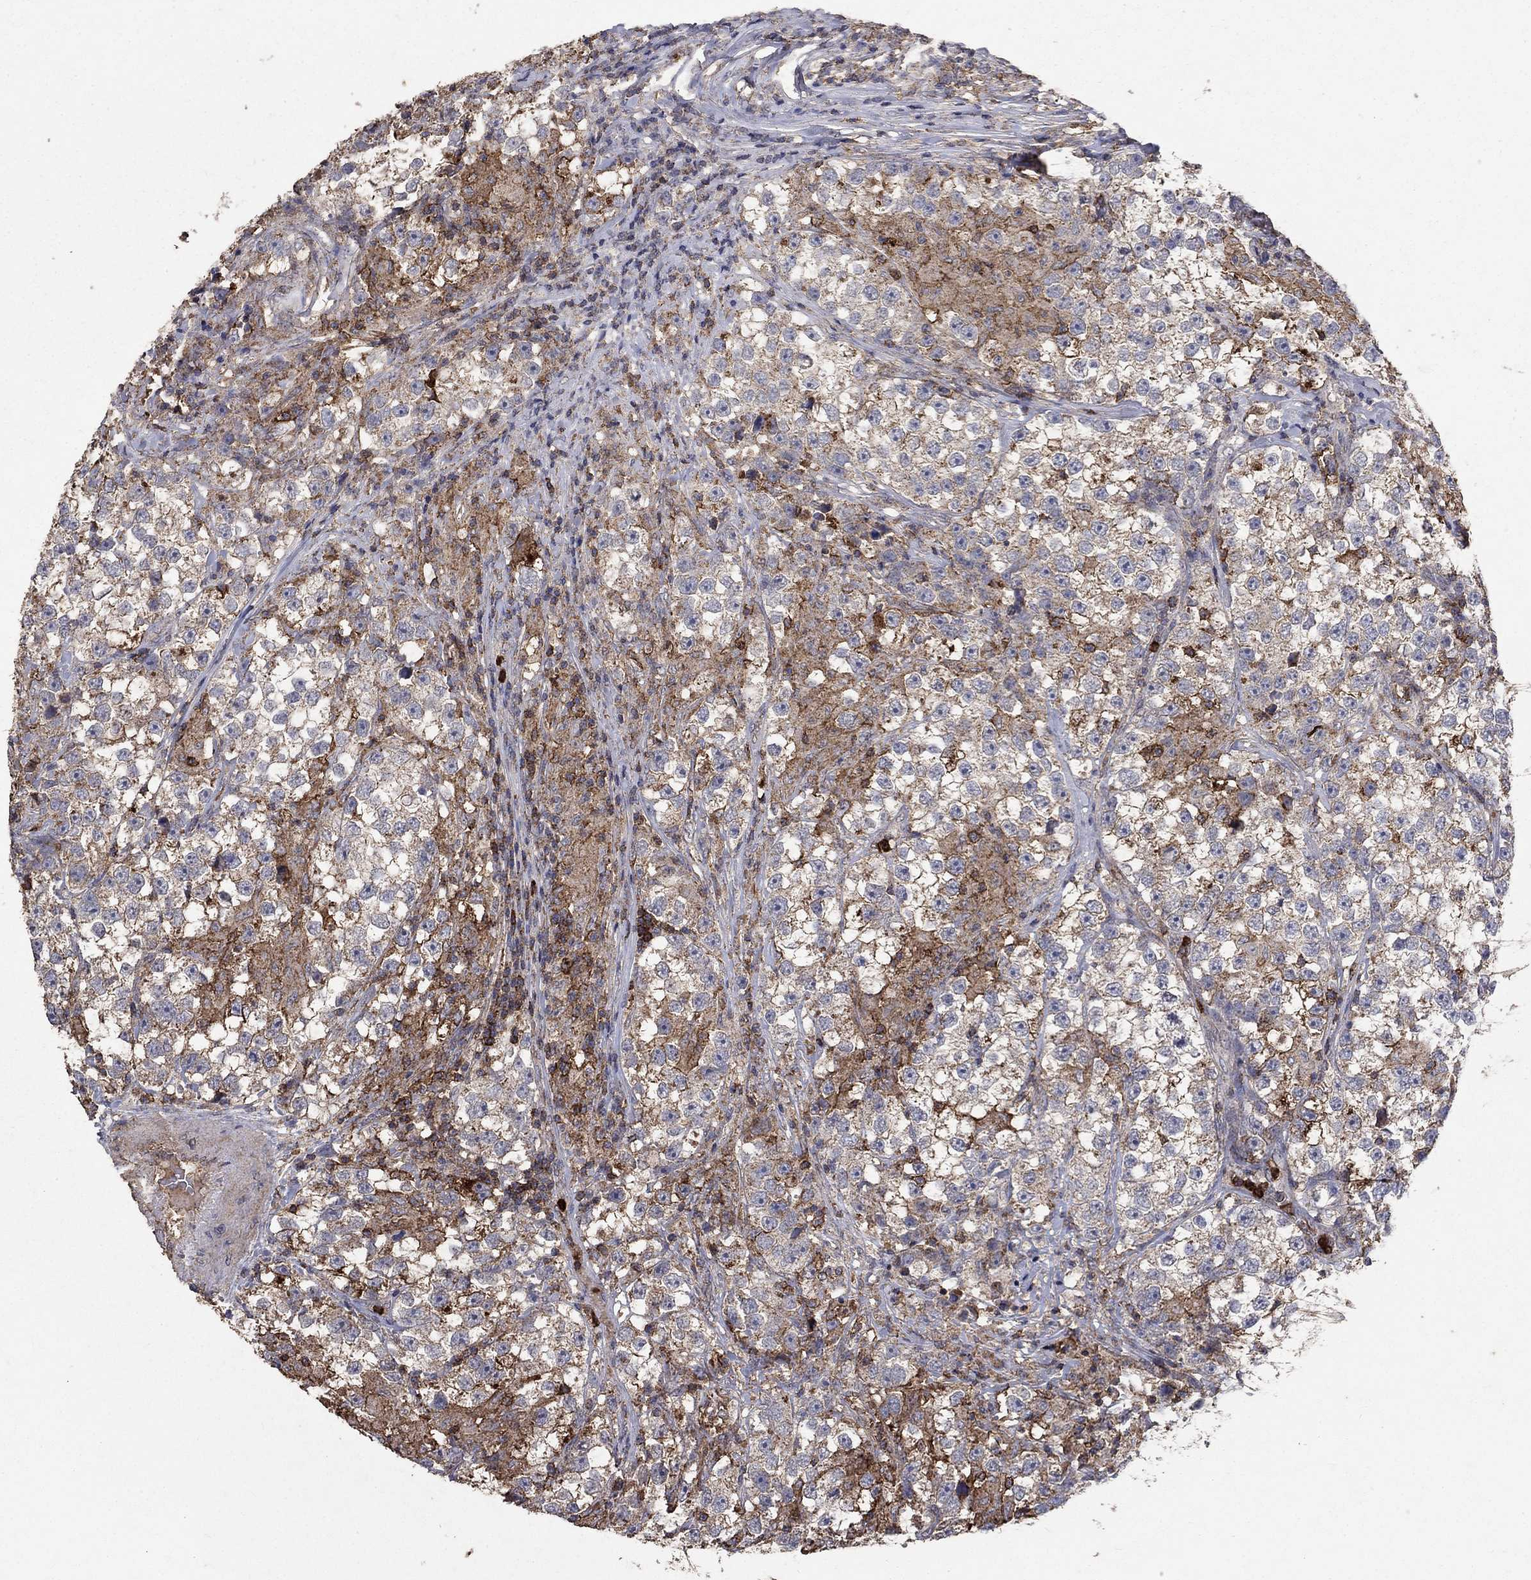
{"staining": {"intensity": "moderate", "quantity": "25%-75%", "location": "cytoplasmic/membranous"}, "tissue": "testis cancer", "cell_type": "Tumor cells", "image_type": "cancer", "snomed": [{"axis": "morphology", "description": "Seminoma, NOS"}, {"axis": "topography", "description": "Testis"}], "caption": "A brown stain highlights moderate cytoplasmic/membranous expression of a protein in testis seminoma tumor cells.", "gene": "CD24", "patient": {"sex": "male", "age": 46}}